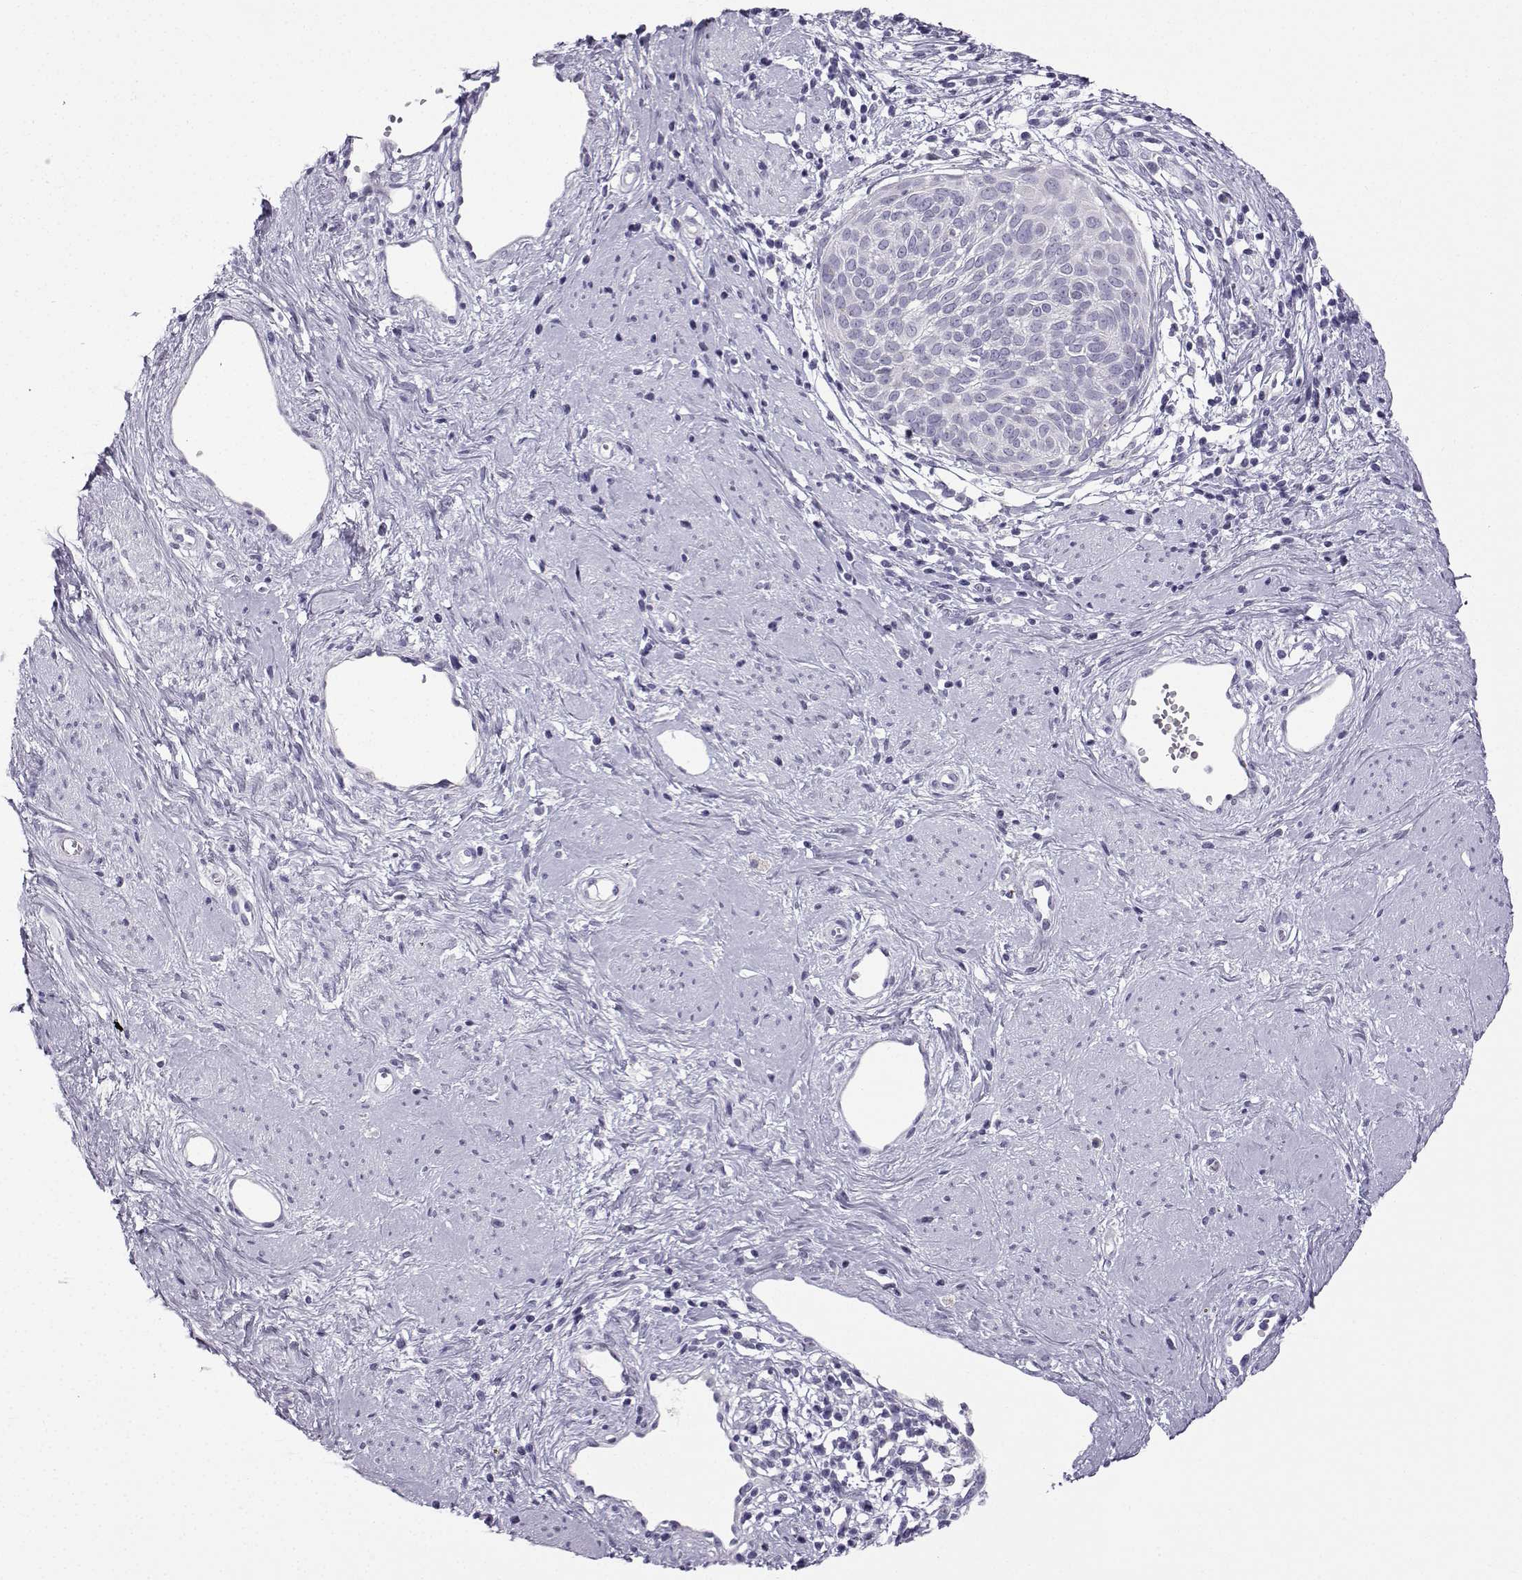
{"staining": {"intensity": "negative", "quantity": "none", "location": "none"}, "tissue": "cervical cancer", "cell_type": "Tumor cells", "image_type": "cancer", "snomed": [{"axis": "morphology", "description": "Squamous cell carcinoma, NOS"}, {"axis": "topography", "description": "Cervix"}], "caption": "Image shows no significant protein expression in tumor cells of squamous cell carcinoma (cervical).", "gene": "ZBTB8B", "patient": {"sex": "female", "age": 39}}